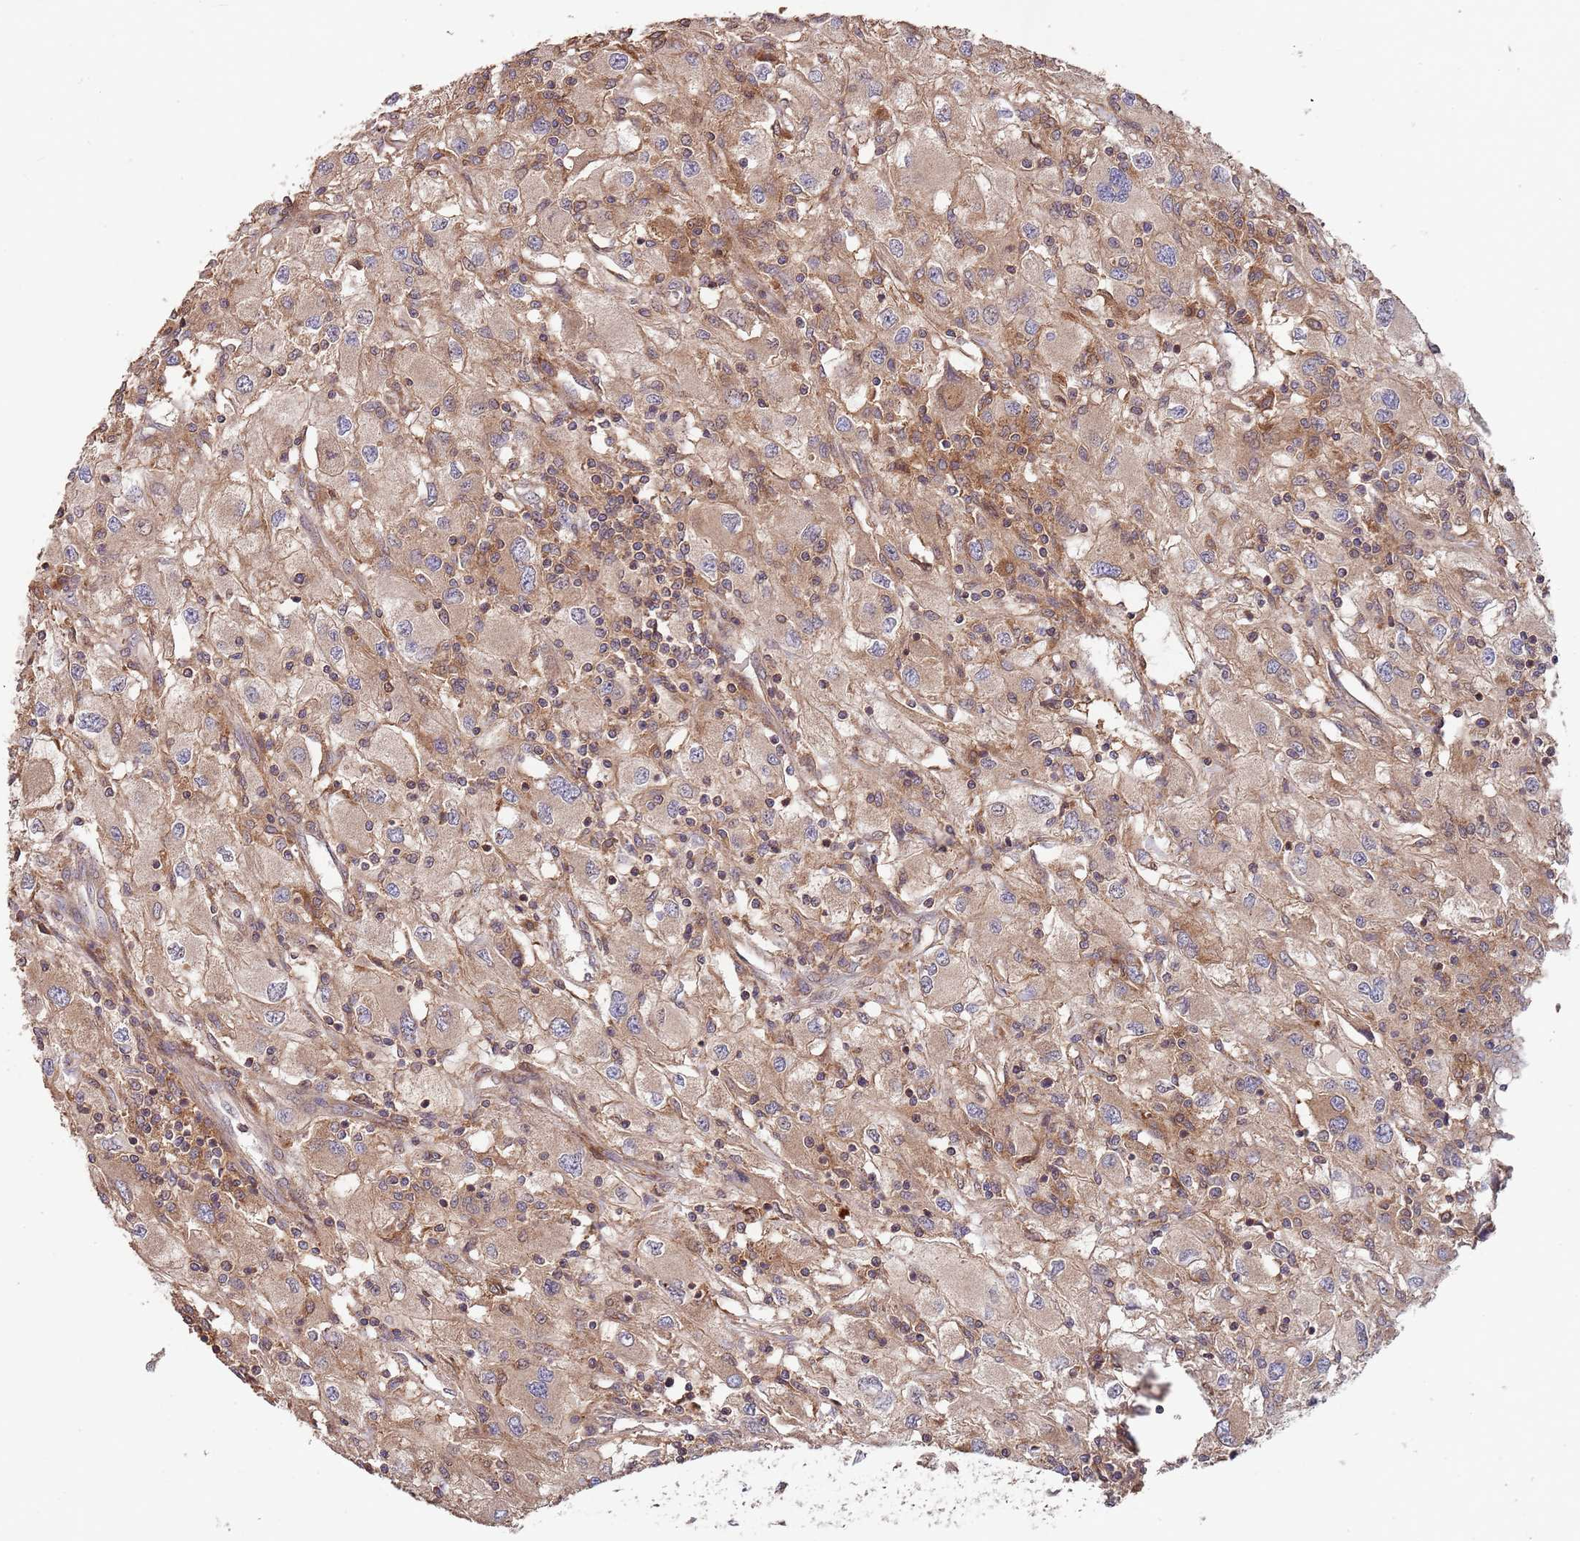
{"staining": {"intensity": "moderate", "quantity": ">75%", "location": "cytoplasmic/membranous"}, "tissue": "renal cancer", "cell_type": "Tumor cells", "image_type": "cancer", "snomed": [{"axis": "morphology", "description": "Adenocarcinoma, NOS"}, {"axis": "topography", "description": "Kidney"}], "caption": "Protein staining exhibits moderate cytoplasmic/membranous staining in approximately >75% of tumor cells in renal adenocarcinoma.", "gene": "RNF19B", "patient": {"sex": "female", "age": 67}}